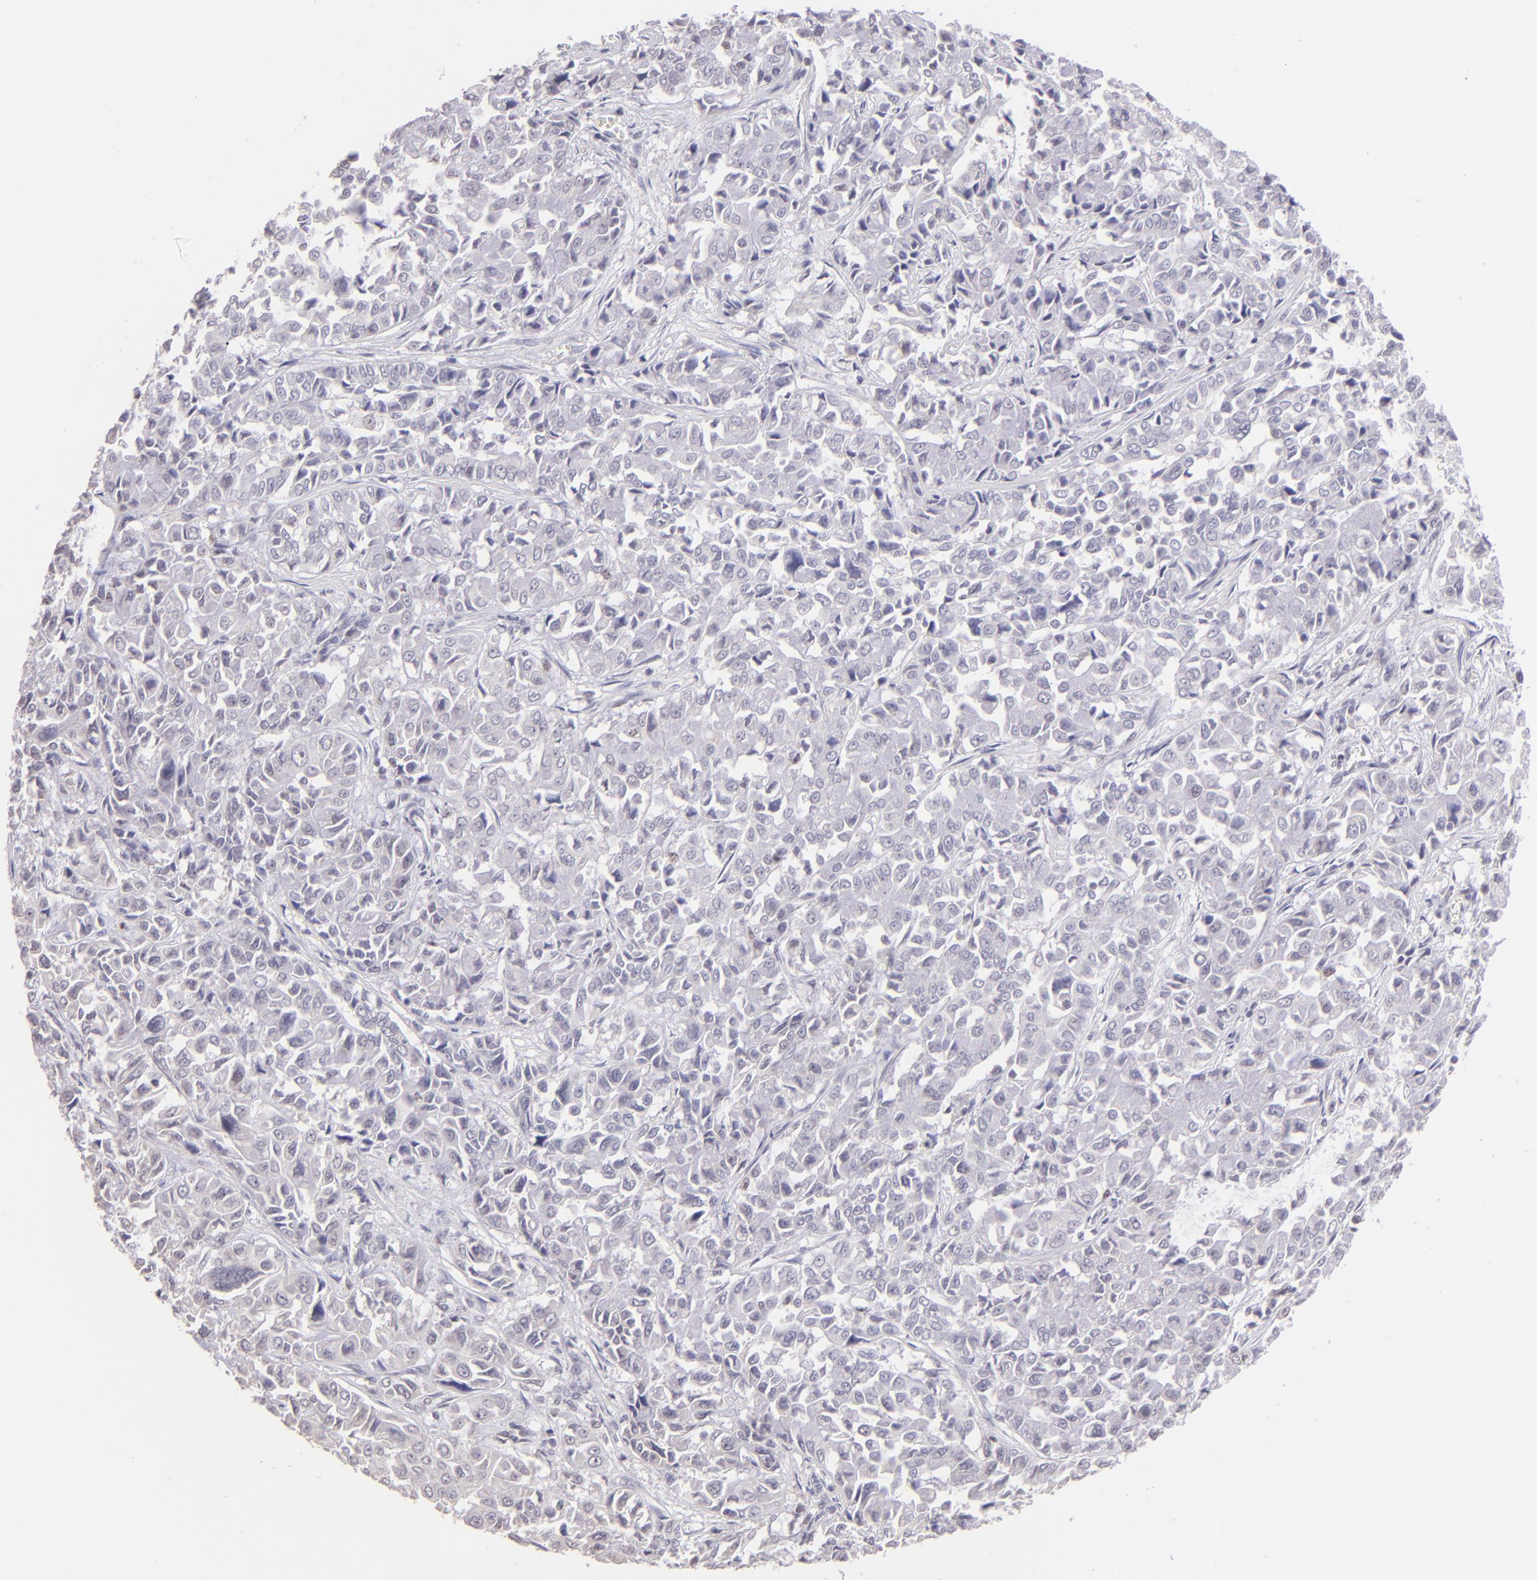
{"staining": {"intensity": "negative", "quantity": "none", "location": "none"}, "tissue": "pancreatic cancer", "cell_type": "Tumor cells", "image_type": "cancer", "snomed": [{"axis": "morphology", "description": "Adenocarcinoma, NOS"}, {"axis": "topography", "description": "Pancreas"}], "caption": "Tumor cells show no significant protein expression in pancreatic cancer (adenocarcinoma).", "gene": "MAGEA1", "patient": {"sex": "female", "age": 52}}